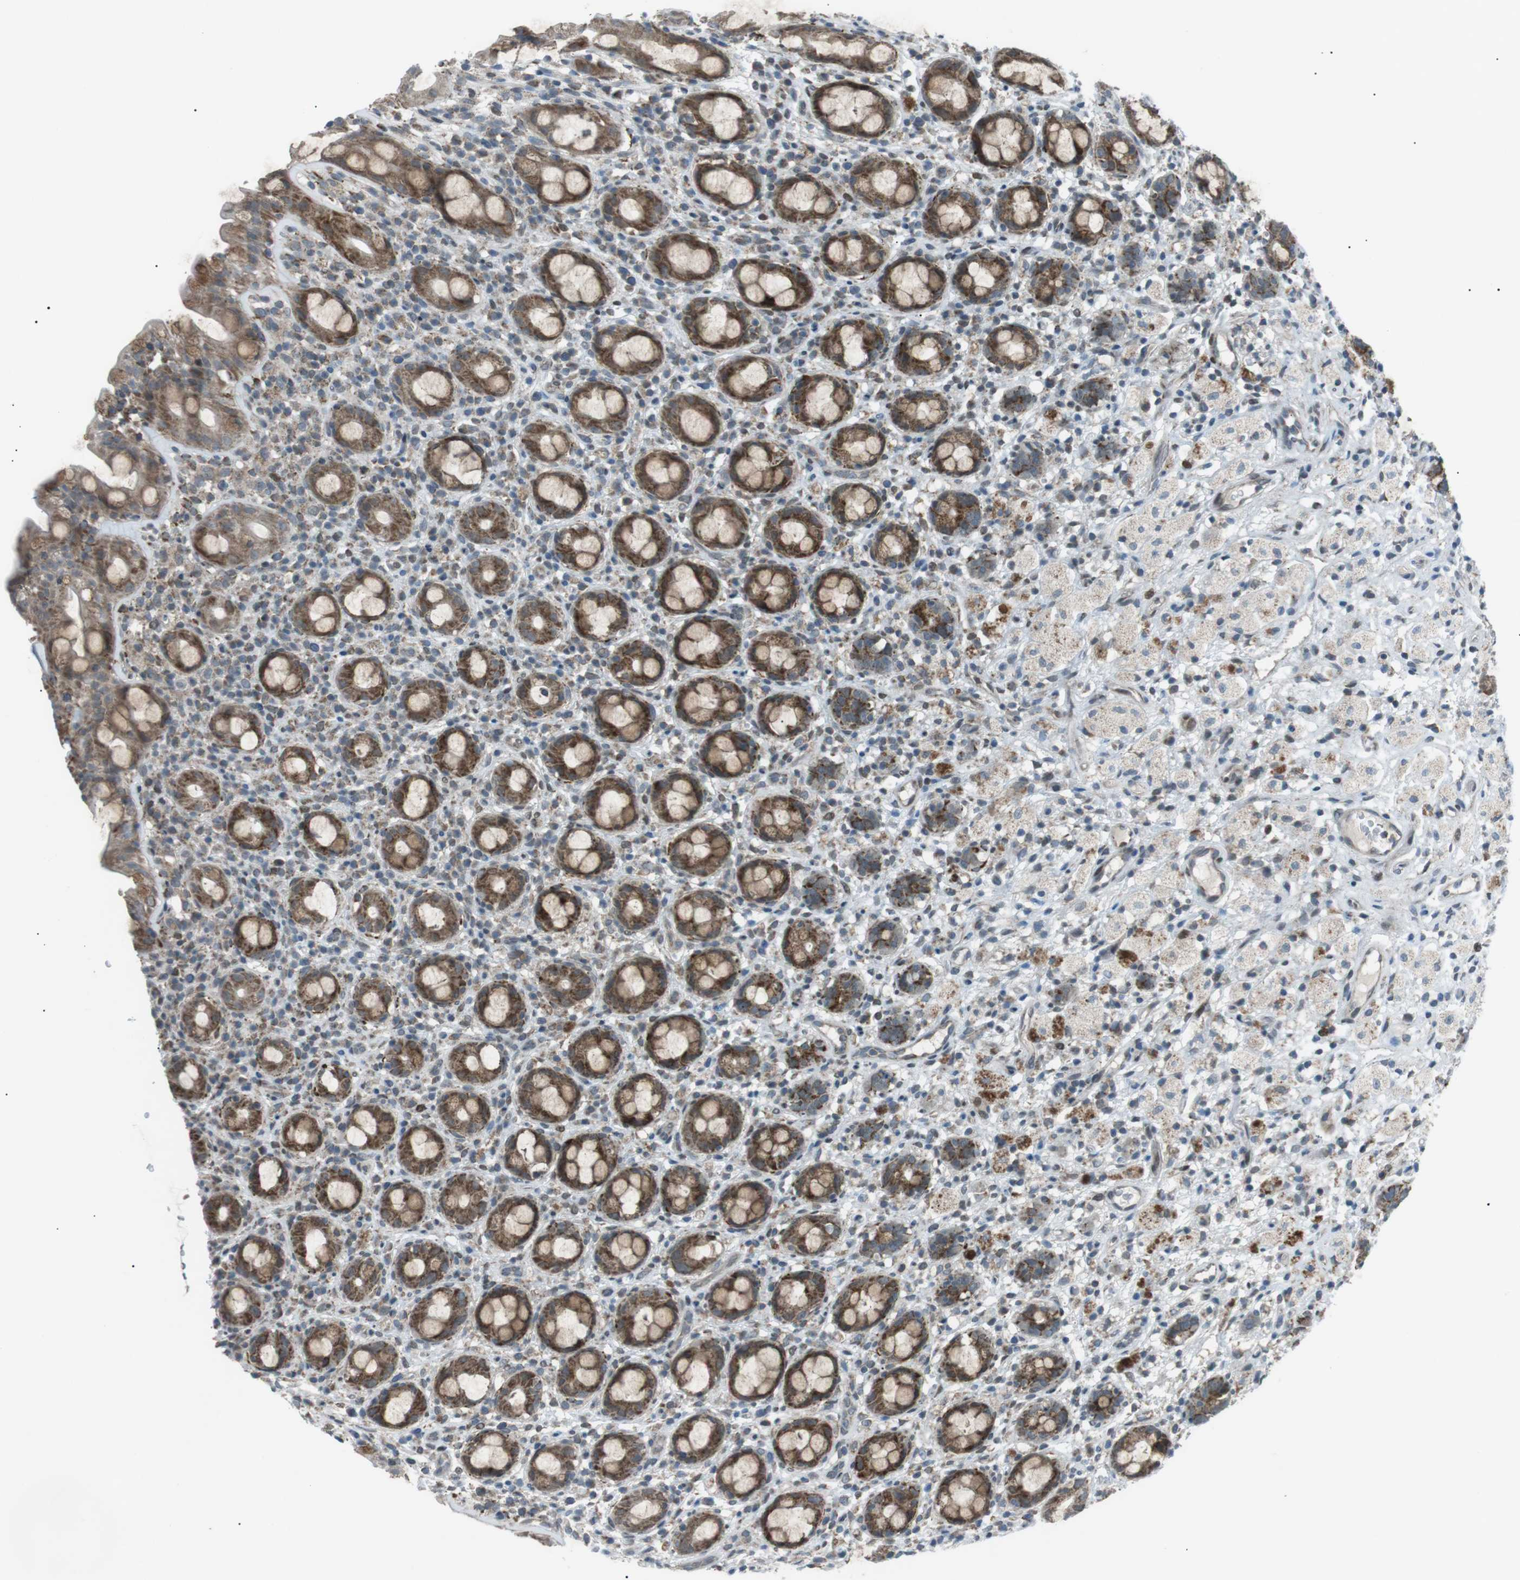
{"staining": {"intensity": "strong", "quantity": ">75%", "location": "cytoplasmic/membranous"}, "tissue": "rectum", "cell_type": "Glandular cells", "image_type": "normal", "snomed": [{"axis": "morphology", "description": "Normal tissue, NOS"}, {"axis": "topography", "description": "Rectum"}], "caption": "Immunohistochemistry (IHC) of unremarkable rectum exhibits high levels of strong cytoplasmic/membranous expression in approximately >75% of glandular cells. (DAB IHC, brown staining for protein, blue staining for nuclei).", "gene": "ARID5B", "patient": {"sex": "male", "age": 44}}